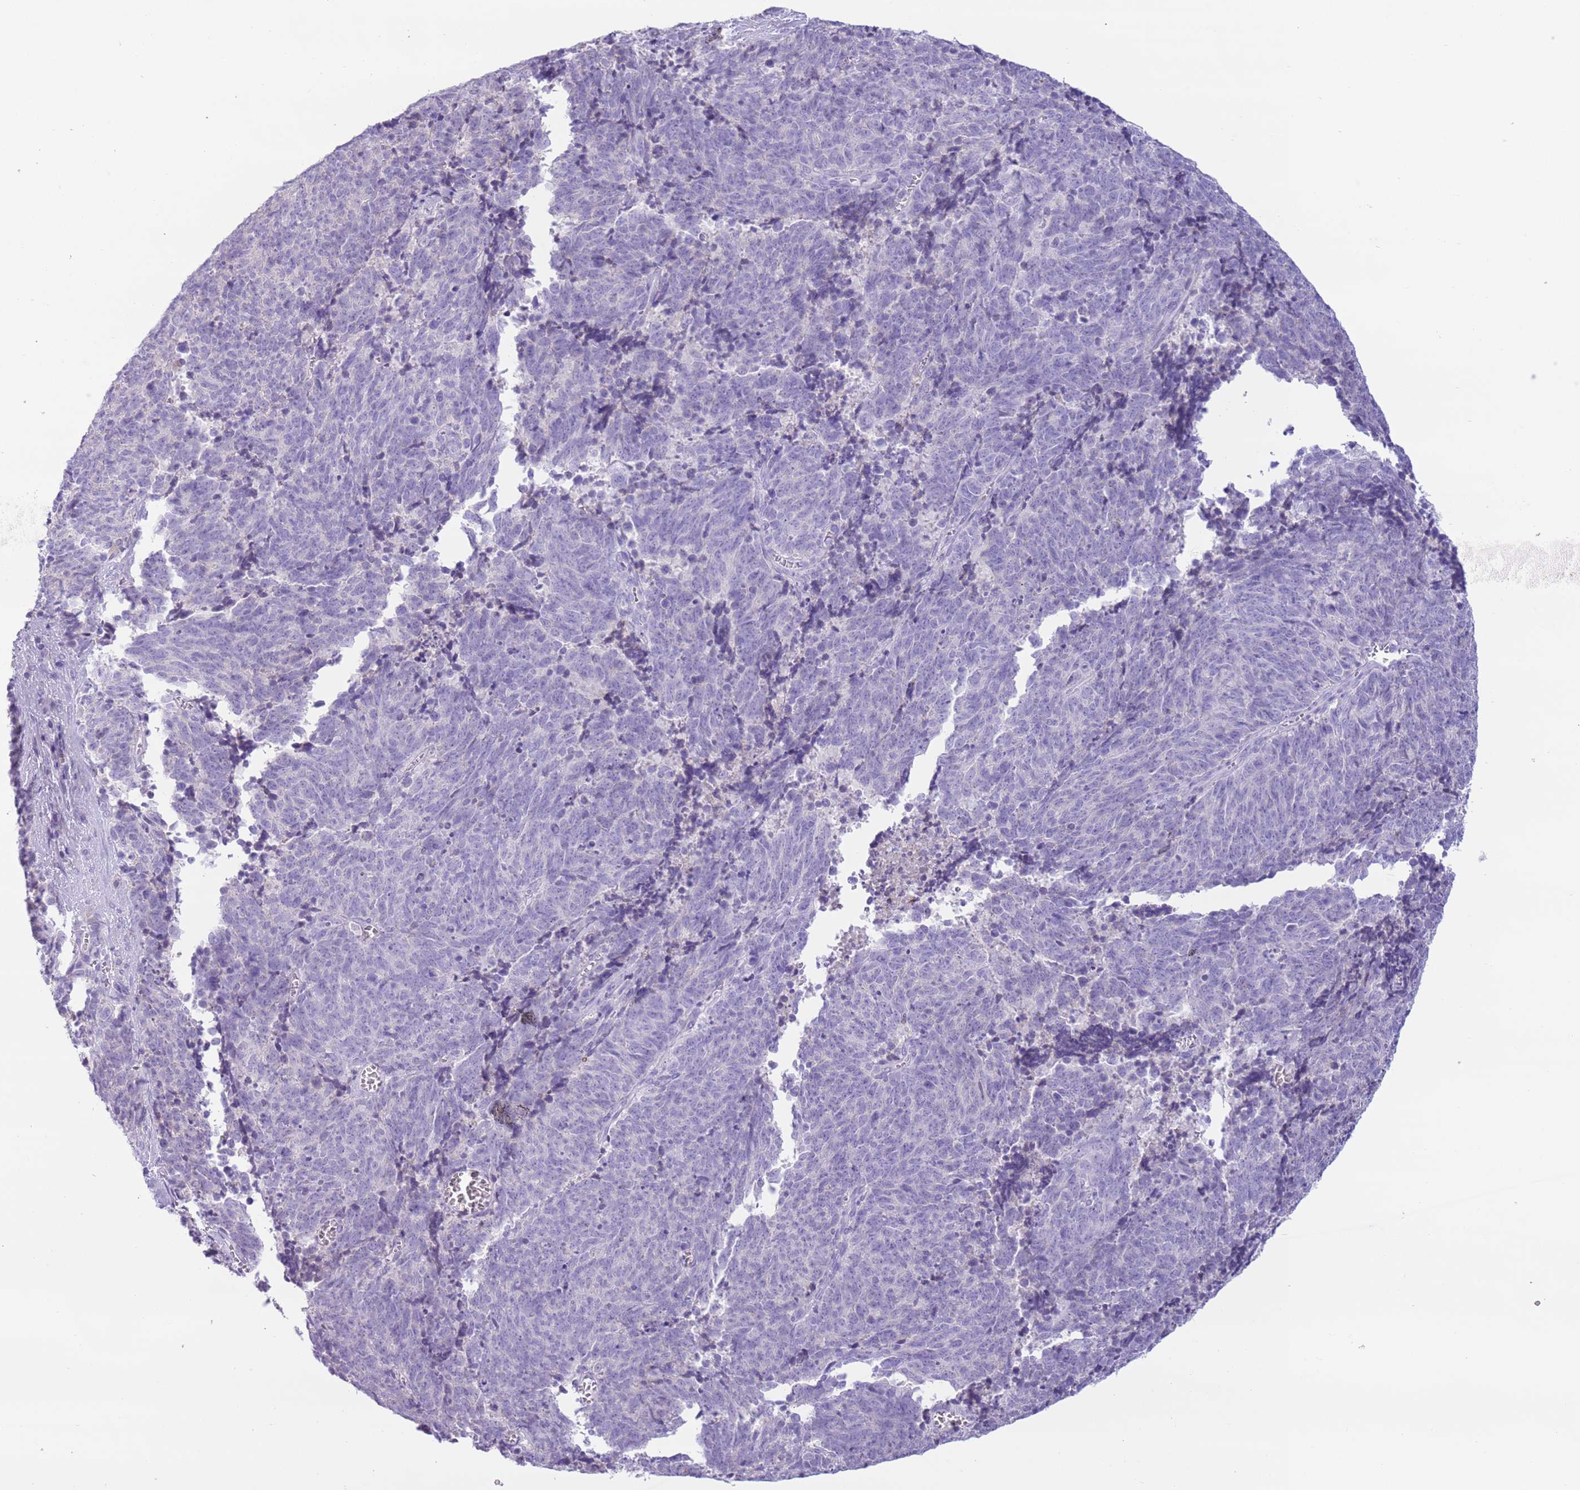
{"staining": {"intensity": "negative", "quantity": "none", "location": "none"}, "tissue": "cervical cancer", "cell_type": "Tumor cells", "image_type": "cancer", "snomed": [{"axis": "morphology", "description": "Squamous cell carcinoma, NOS"}, {"axis": "topography", "description": "Cervix"}], "caption": "Histopathology image shows no significant protein staining in tumor cells of squamous cell carcinoma (cervical).", "gene": "ZNF697", "patient": {"sex": "female", "age": 29}}